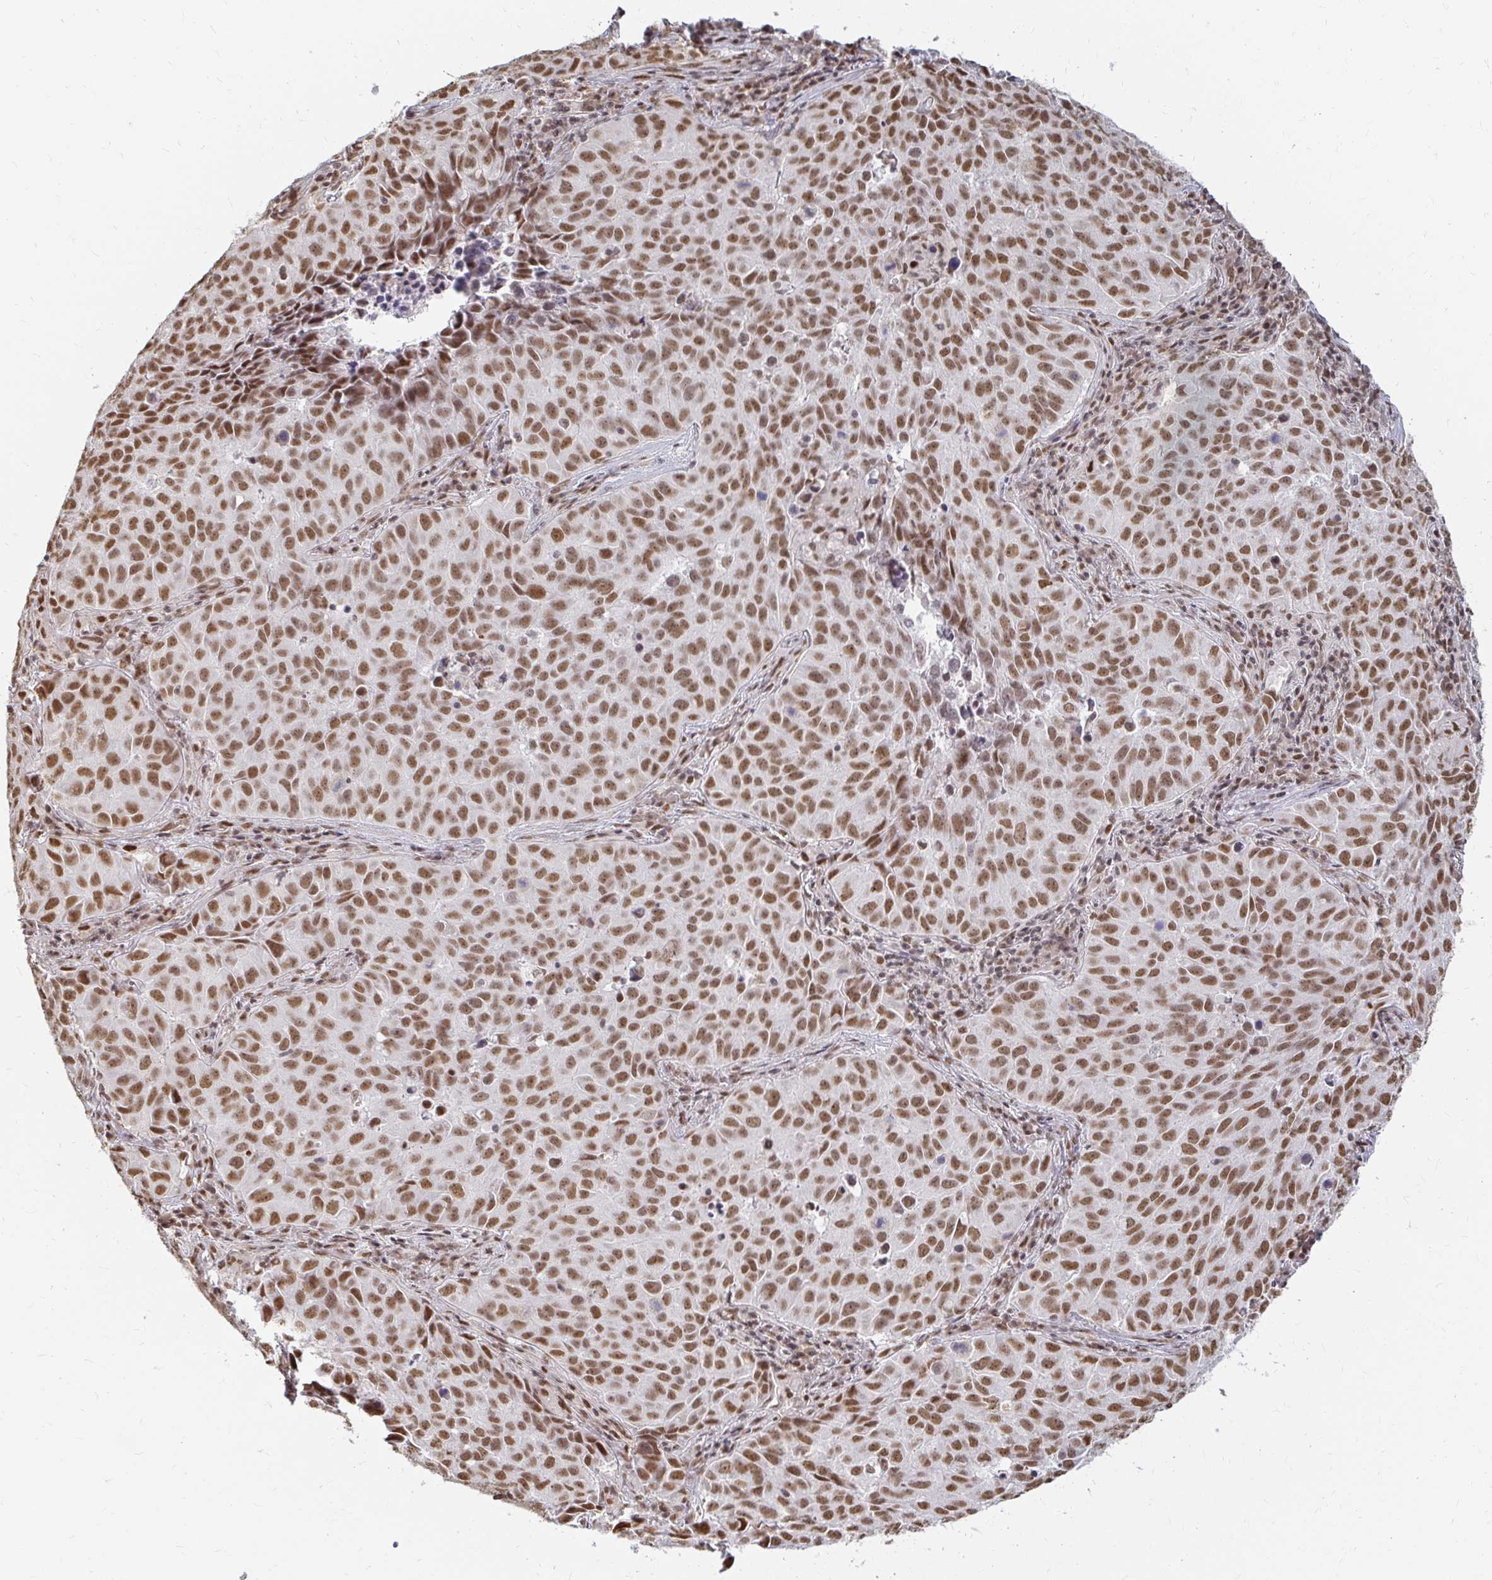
{"staining": {"intensity": "moderate", "quantity": ">75%", "location": "nuclear"}, "tissue": "lung cancer", "cell_type": "Tumor cells", "image_type": "cancer", "snomed": [{"axis": "morphology", "description": "Adenocarcinoma, NOS"}, {"axis": "topography", "description": "Lung"}], "caption": "High-magnification brightfield microscopy of adenocarcinoma (lung) stained with DAB (3,3'-diaminobenzidine) (brown) and counterstained with hematoxylin (blue). tumor cells exhibit moderate nuclear positivity is appreciated in about>75% of cells.", "gene": "HNRNPU", "patient": {"sex": "female", "age": 50}}